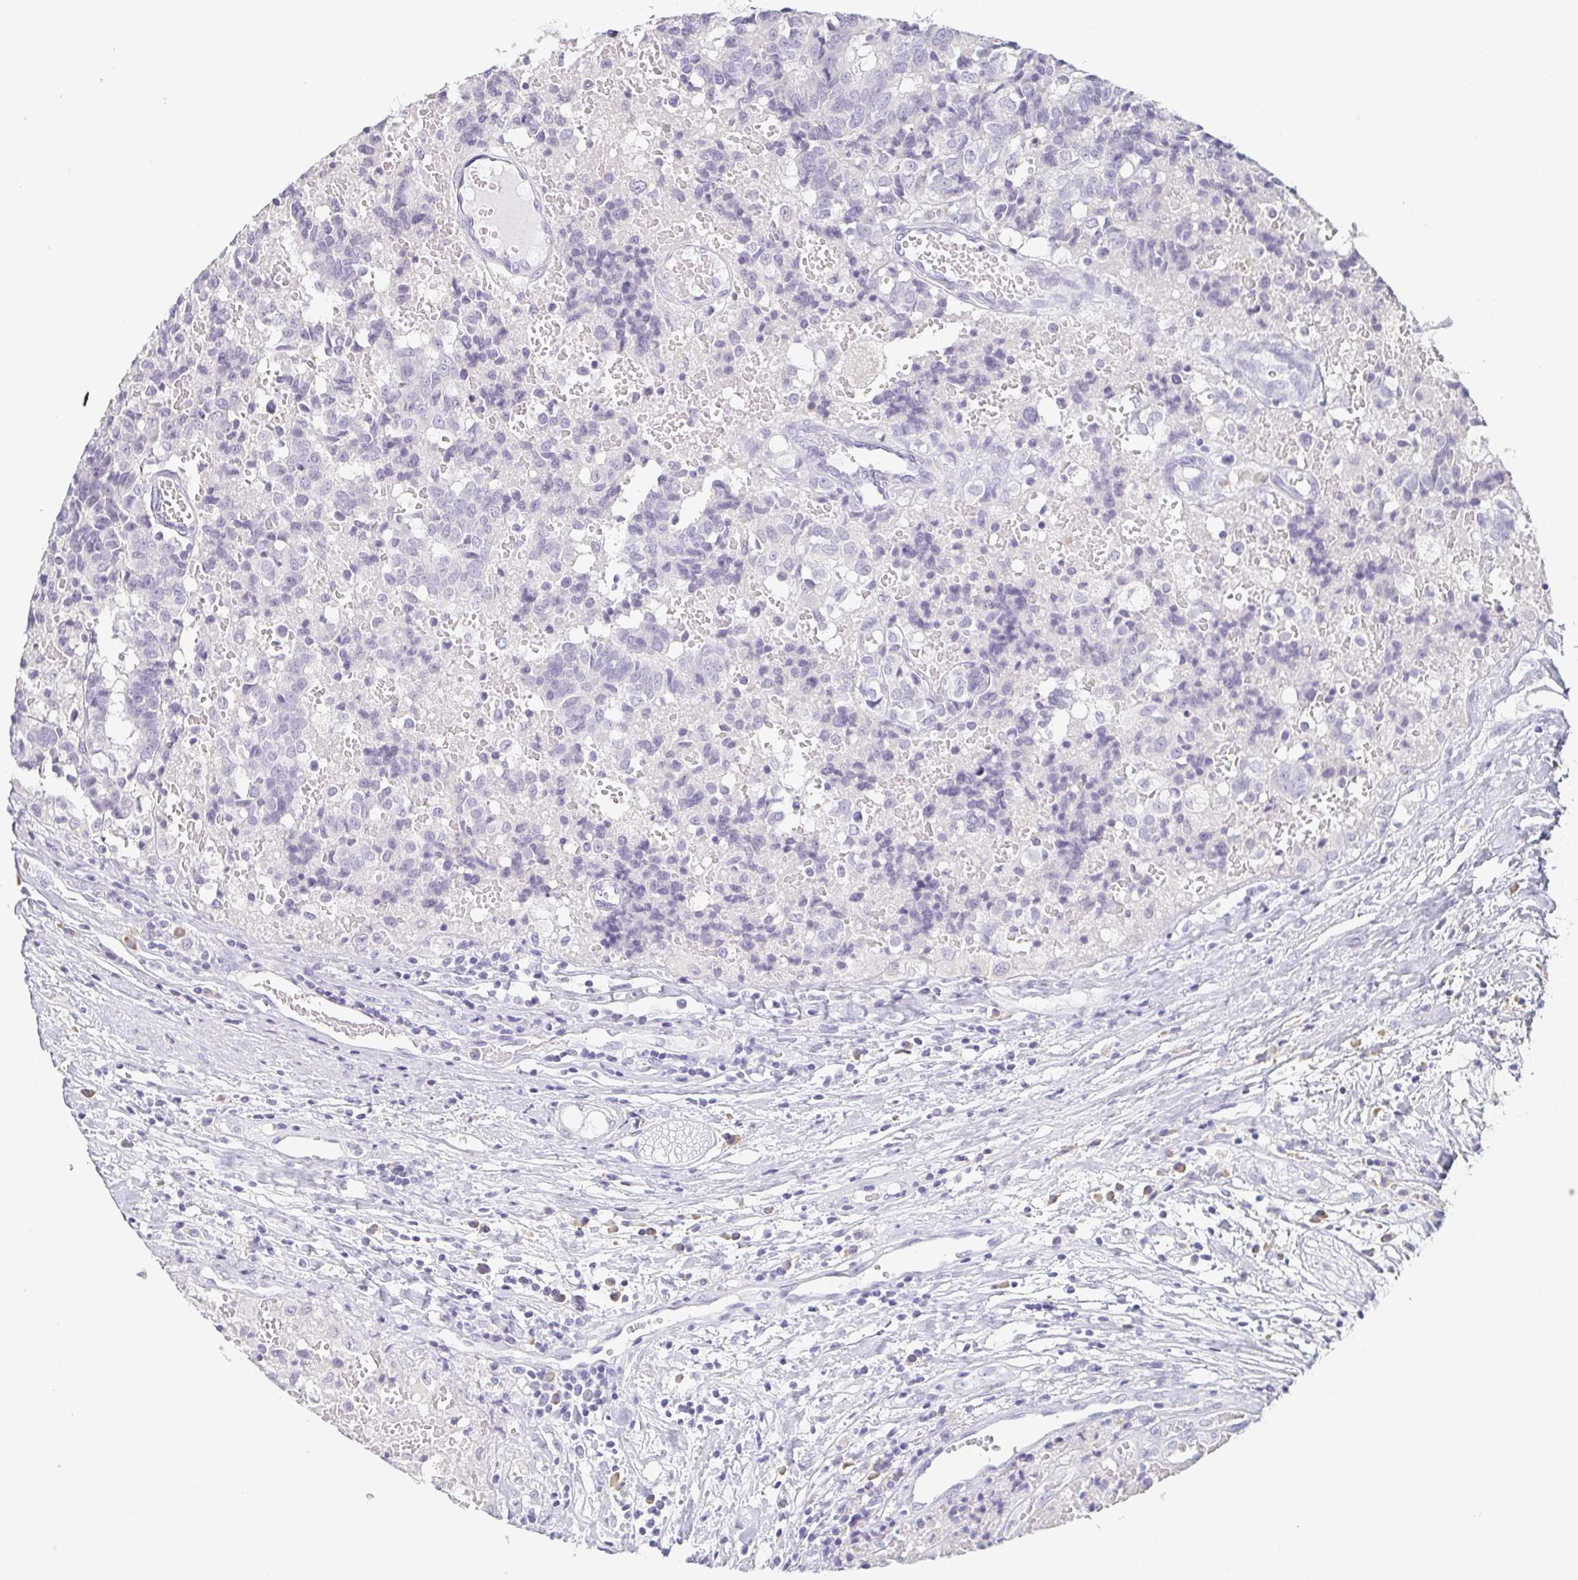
{"staining": {"intensity": "negative", "quantity": "none", "location": "none"}, "tissue": "prostate cancer", "cell_type": "Tumor cells", "image_type": "cancer", "snomed": [{"axis": "morphology", "description": "Adenocarcinoma, High grade"}, {"axis": "topography", "description": "Prostate and seminal vesicle, NOS"}], "caption": "A high-resolution photomicrograph shows immunohistochemistry staining of prostate cancer (adenocarcinoma (high-grade)), which exhibits no significant expression in tumor cells.", "gene": "PRR27", "patient": {"sex": "male", "age": 60}}